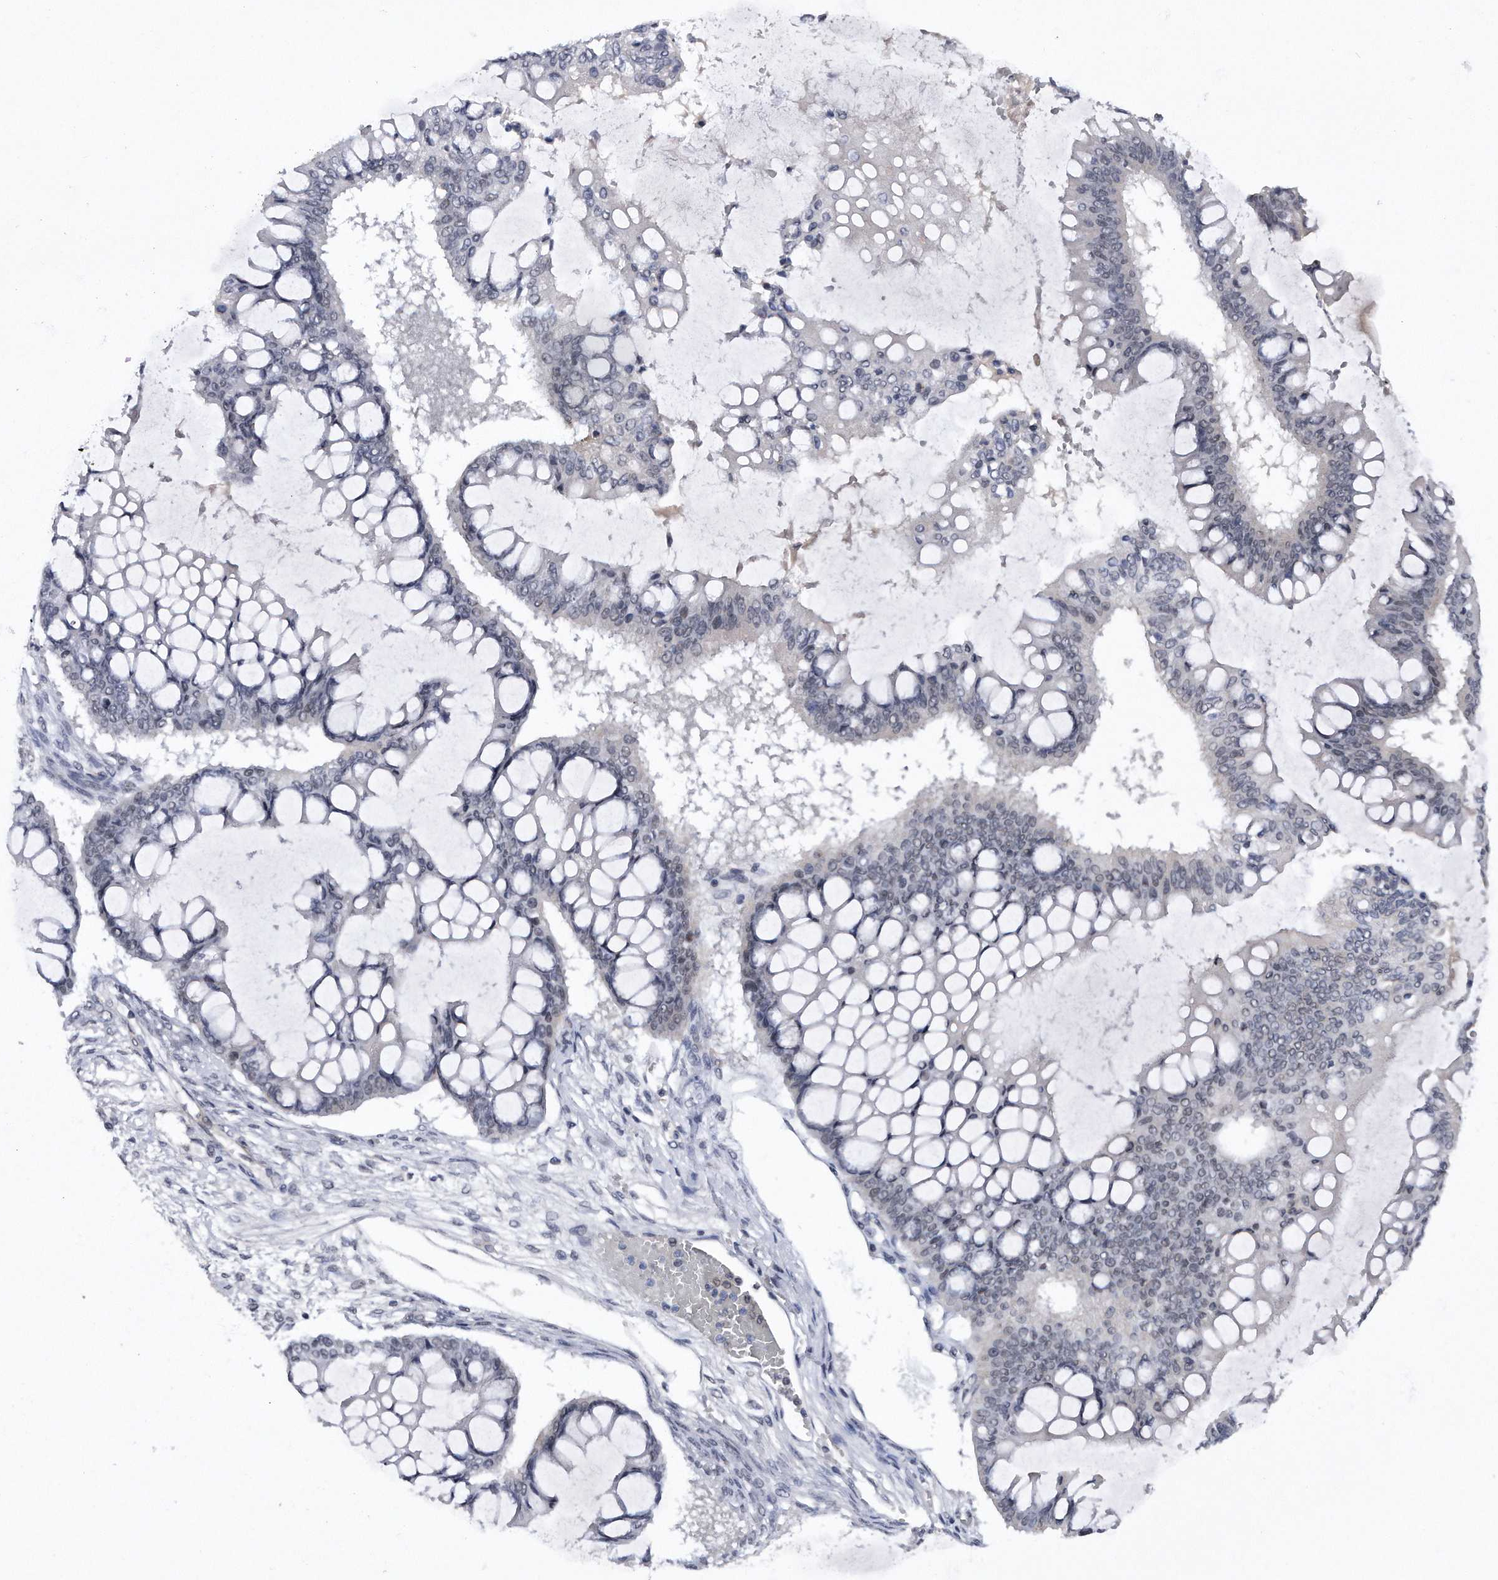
{"staining": {"intensity": "negative", "quantity": "none", "location": "none"}, "tissue": "ovarian cancer", "cell_type": "Tumor cells", "image_type": "cancer", "snomed": [{"axis": "morphology", "description": "Cystadenocarcinoma, mucinous, NOS"}, {"axis": "topography", "description": "Ovary"}], "caption": "Image shows no significant protein staining in tumor cells of ovarian cancer (mucinous cystadenocarcinoma).", "gene": "VIRMA", "patient": {"sex": "female", "age": 73}}